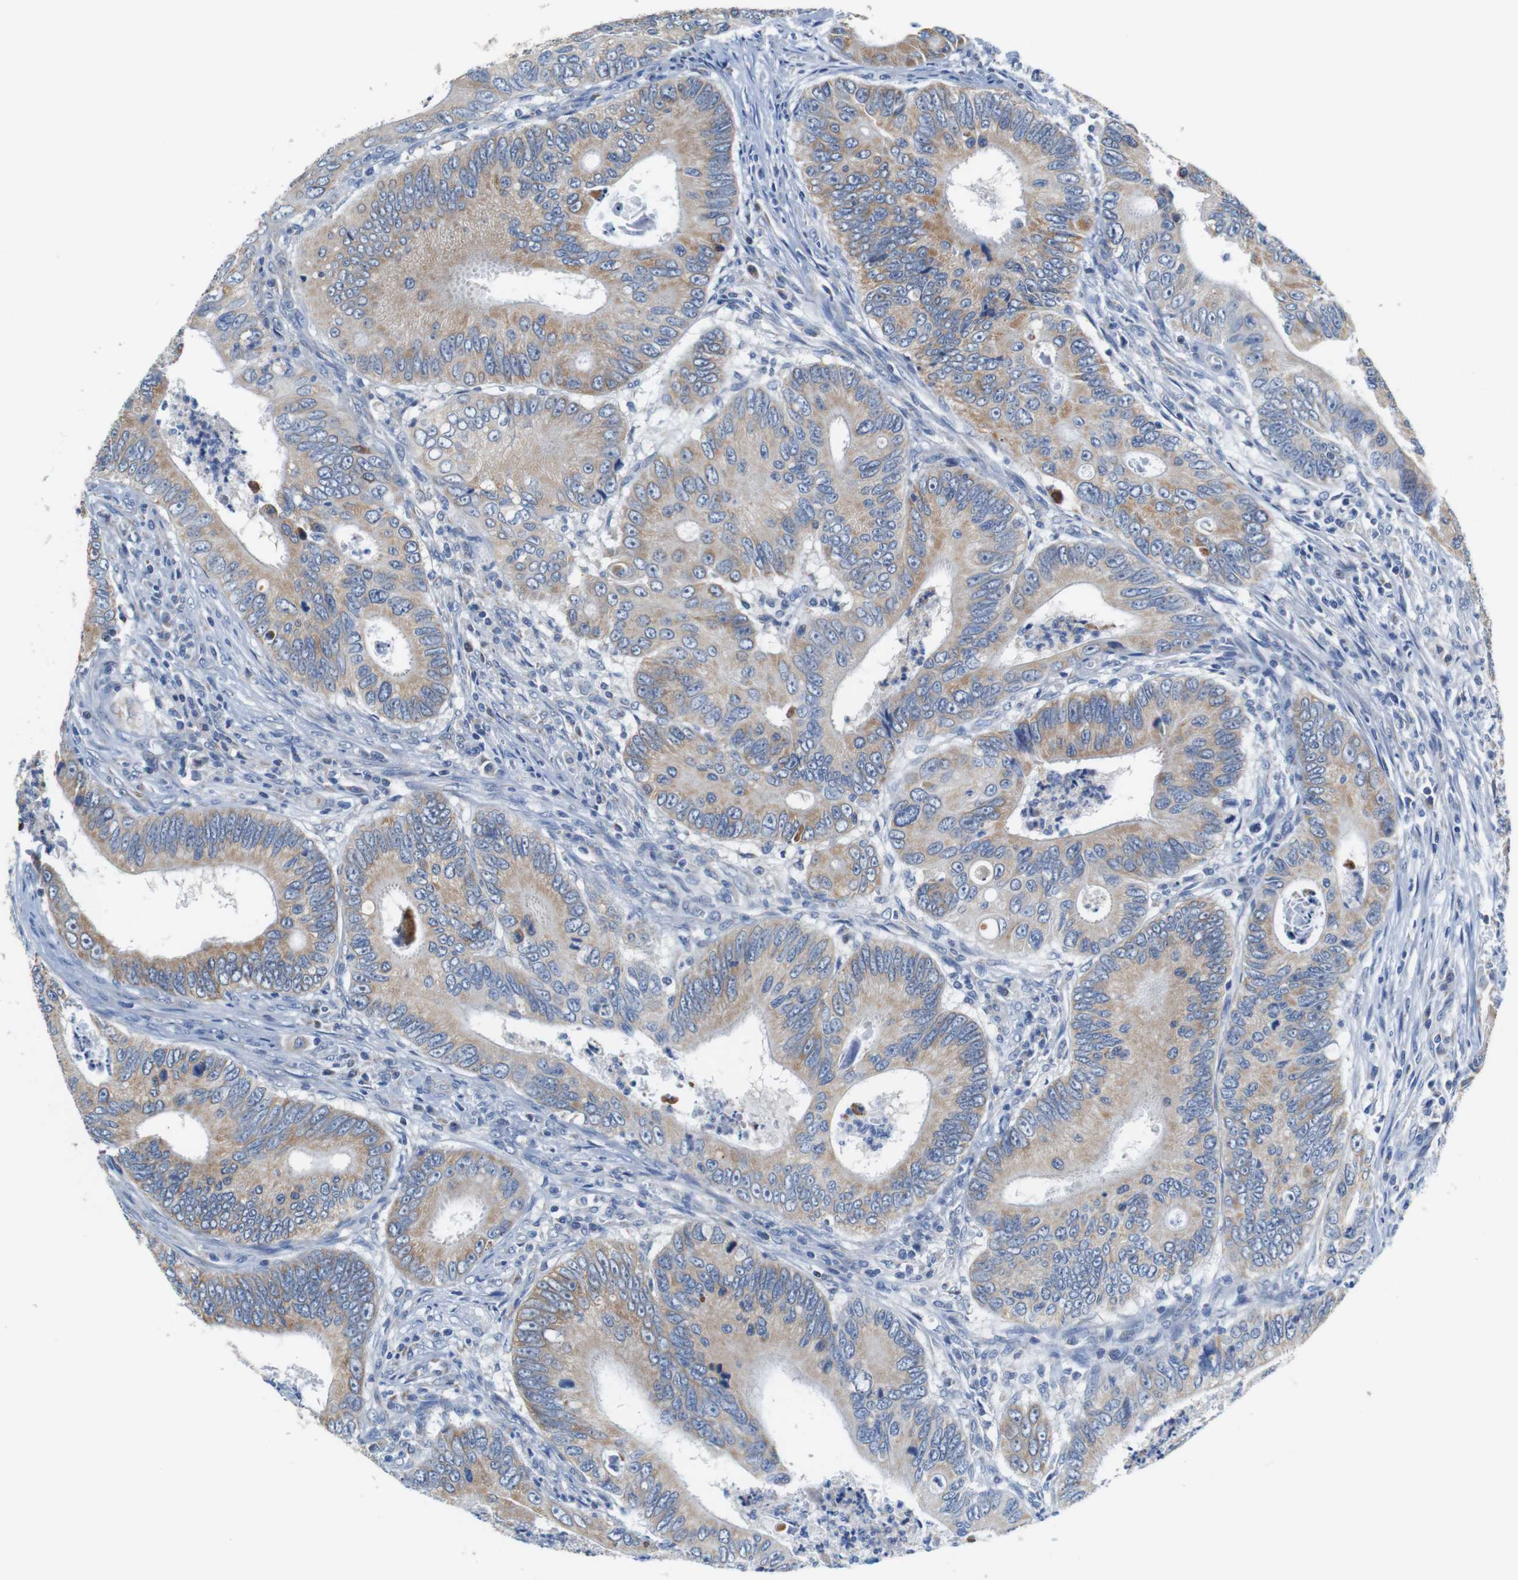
{"staining": {"intensity": "weak", "quantity": ">75%", "location": "cytoplasmic/membranous"}, "tissue": "colorectal cancer", "cell_type": "Tumor cells", "image_type": "cancer", "snomed": [{"axis": "morphology", "description": "Inflammation, NOS"}, {"axis": "morphology", "description": "Adenocarcinoma, NOS"}, {"axis": "topography", "description": "Colon"}], "caption": "Tumor cells demonstrate low levels of weak cytoplasmic/membranous staining in approximately >75% of cells in colorectal adenocarcinoma.", "gene": "LRP4", "patient": {"sex": "male", "age": 72}}